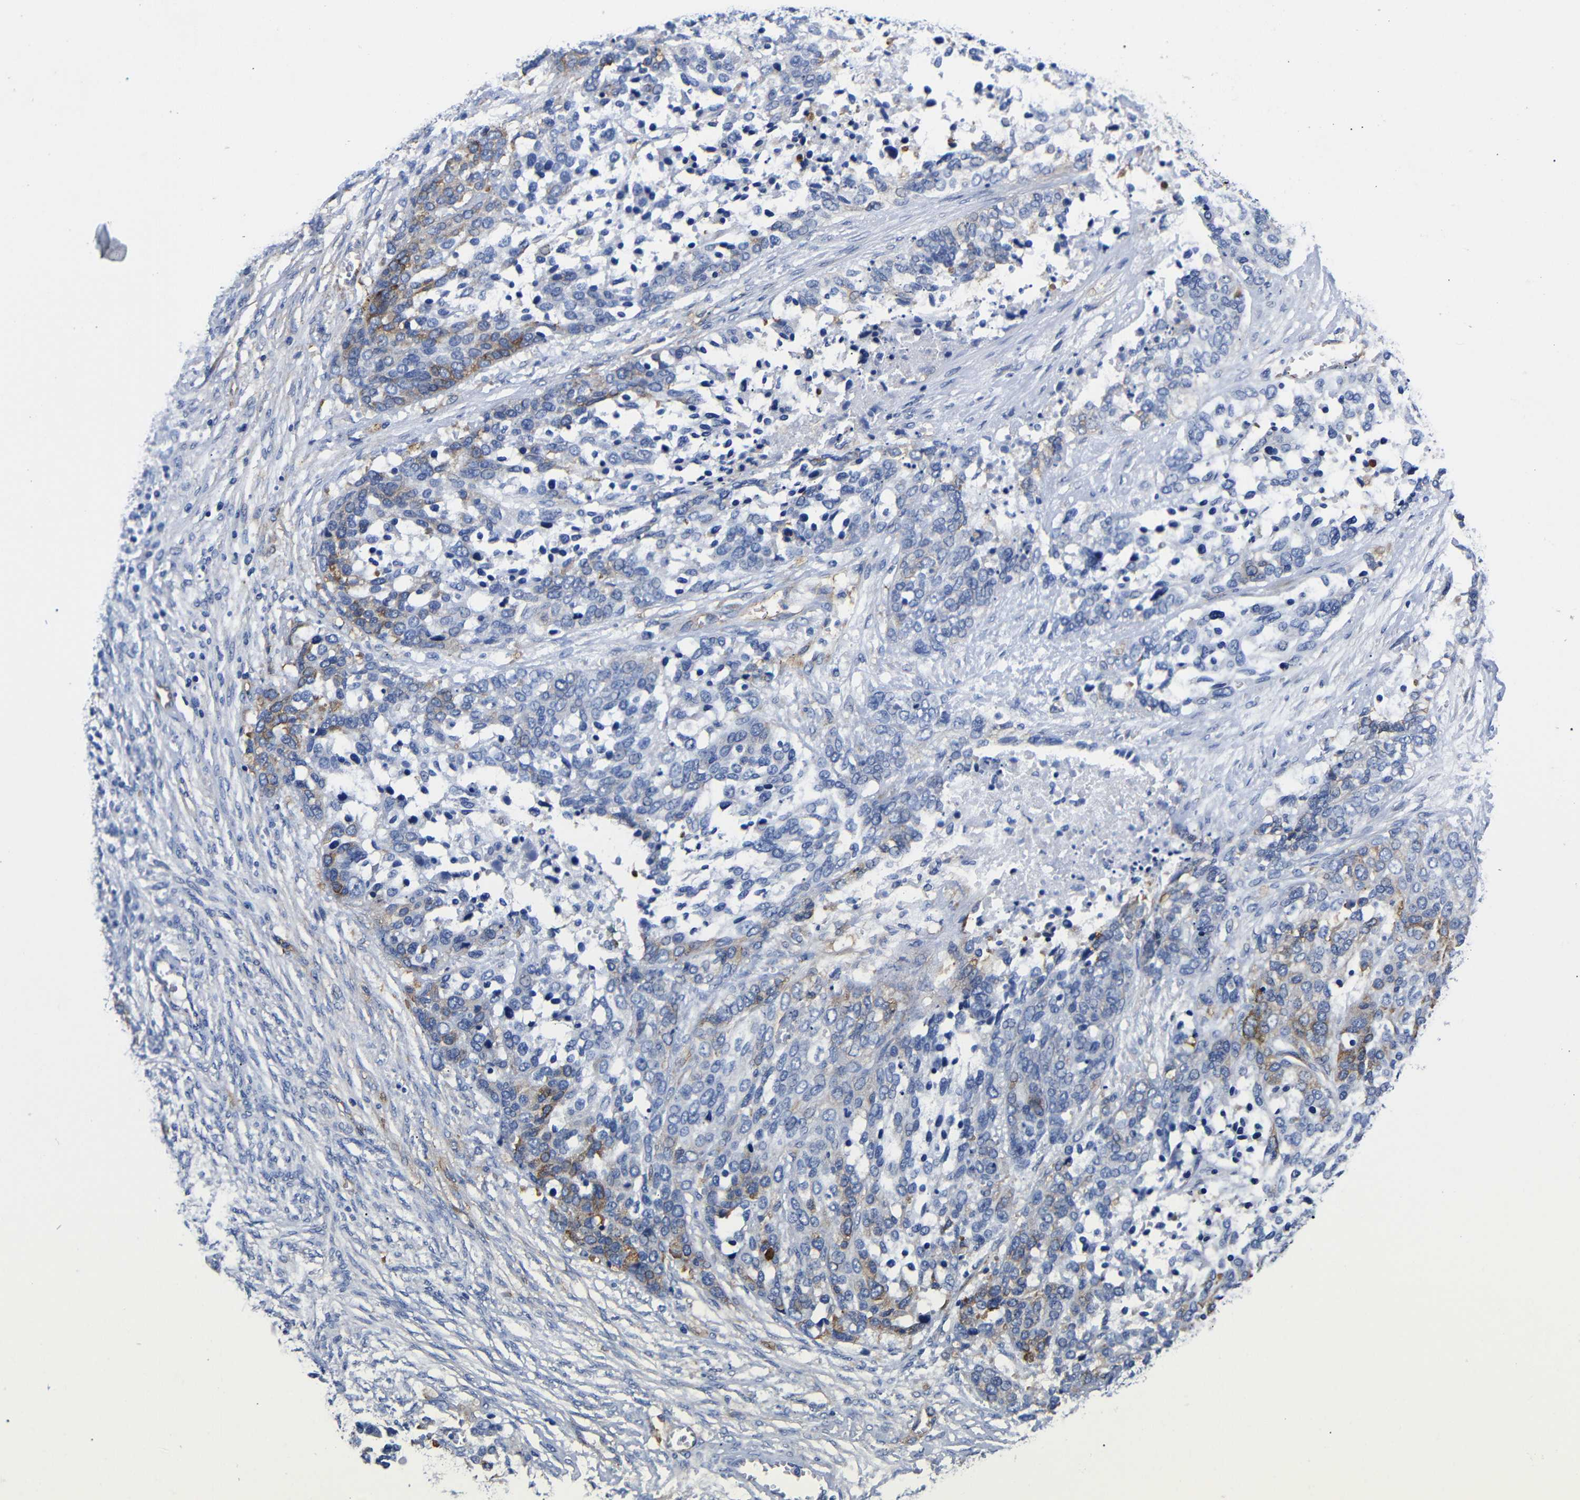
{"staining": {"intensity": "moderate", "quantity": "<25%", "location": "cytoplasmic/membranous"}, "tissue": "ovarian cancer", "cell_type": "Tumor cells", "image_type": "cancer", "snomed": [{"axis": "morphology", "description": "Cystadenocarcinoma, serous, NOS"}, {"axis": "topography", "description": "Ovary"}], "caption": "High-power microscopy captured an immunohistochemistry image of ovarian cancer, revealing moderate cytoplasmic/membranous staining in about <25% of tumor cells.", "gene": "LRIG1", "patient": {"sex": "female", "age": 44}}